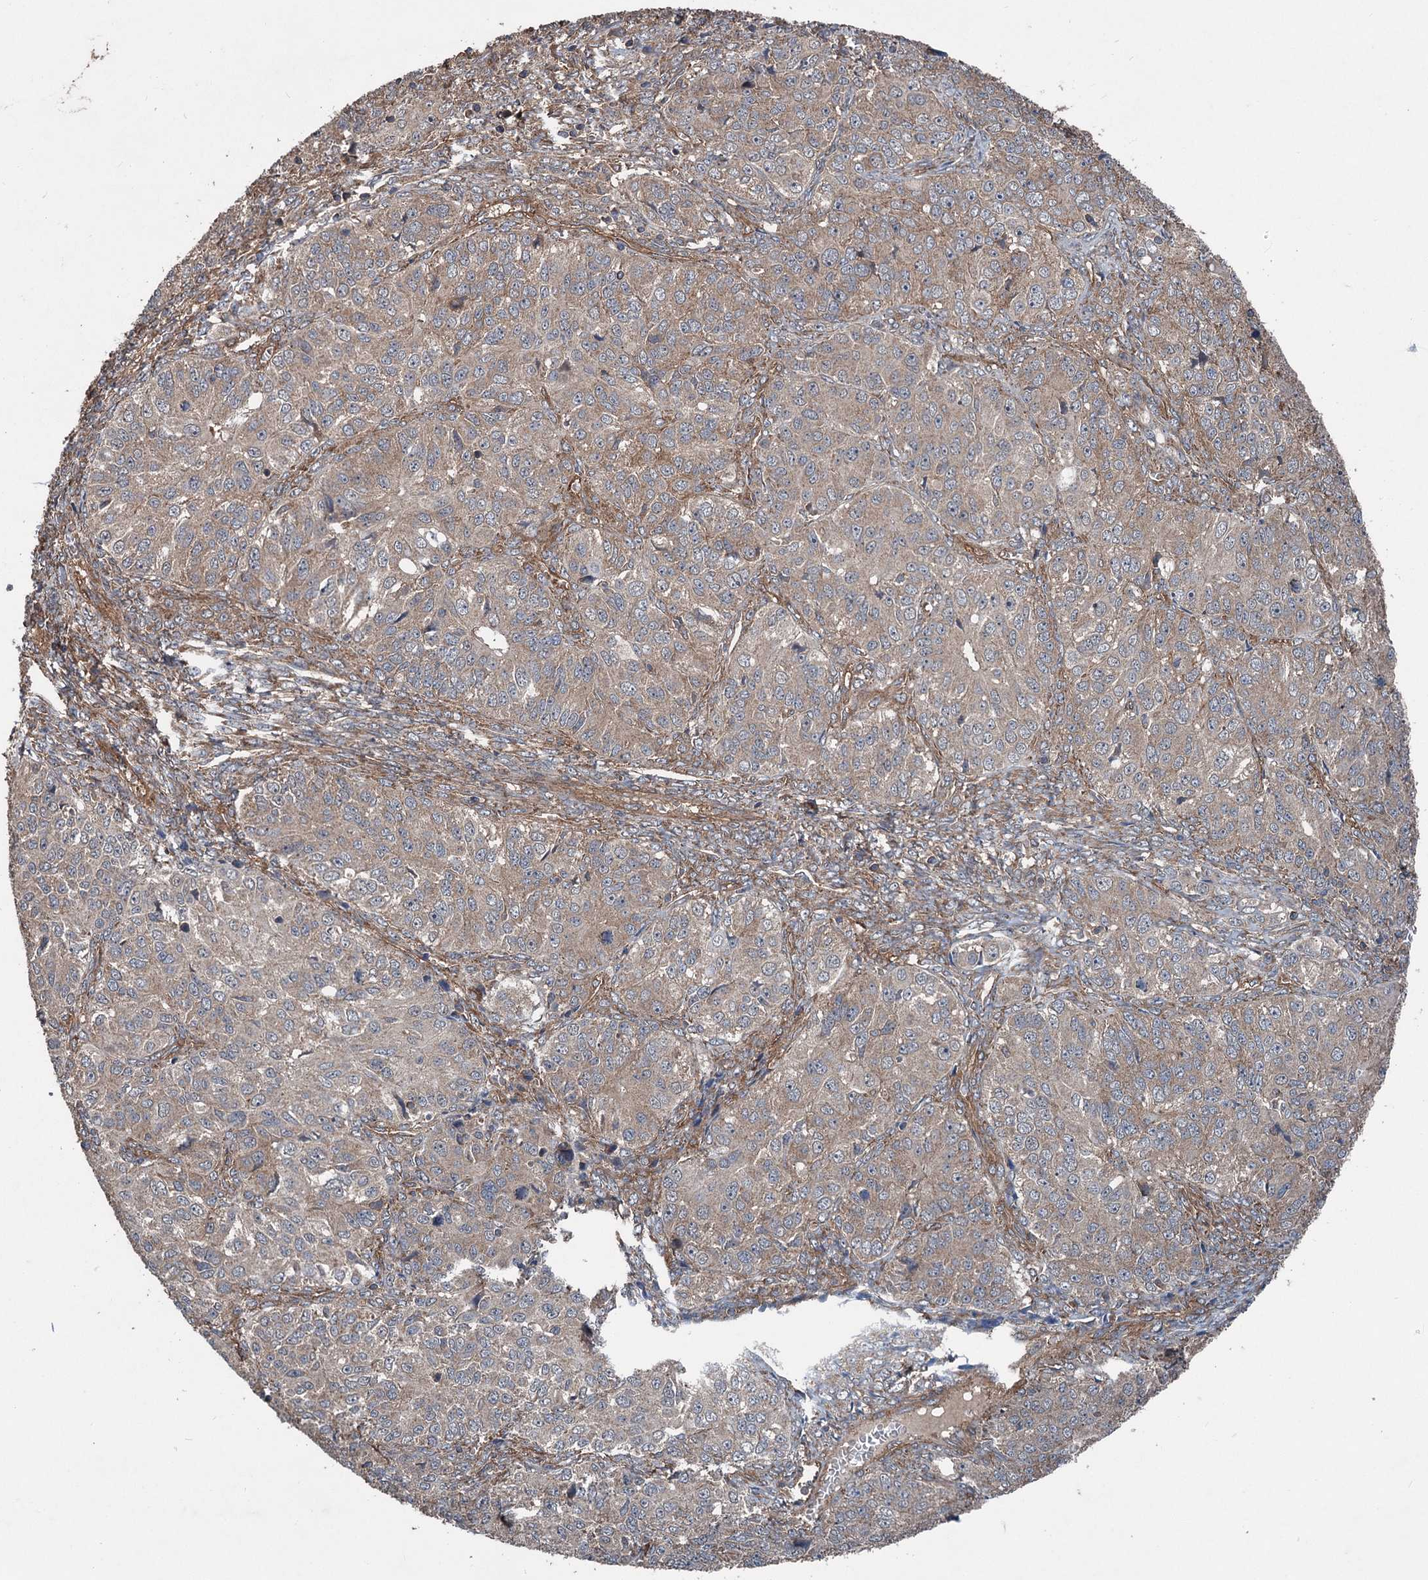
{"staining": {"intensity": "weak", "quantity": ">75%", "location": "cytoplasmic/membranous"}, "tissue": "ovarian cancer", "cell_type": "Tumor cells", "image_type": "cancer", "snomed": [{"axis": "morphology", "description": "Carcinoma, endometroid"}, {"axis": "topography", "description": "Ovary"}], "caption": "Ovarian cancer tissue displays weak cytoplasmic/membranous staining in about >75% of tumor cells", "gene": "RNF214", "patient": {"sex": "female", "age": 51}}